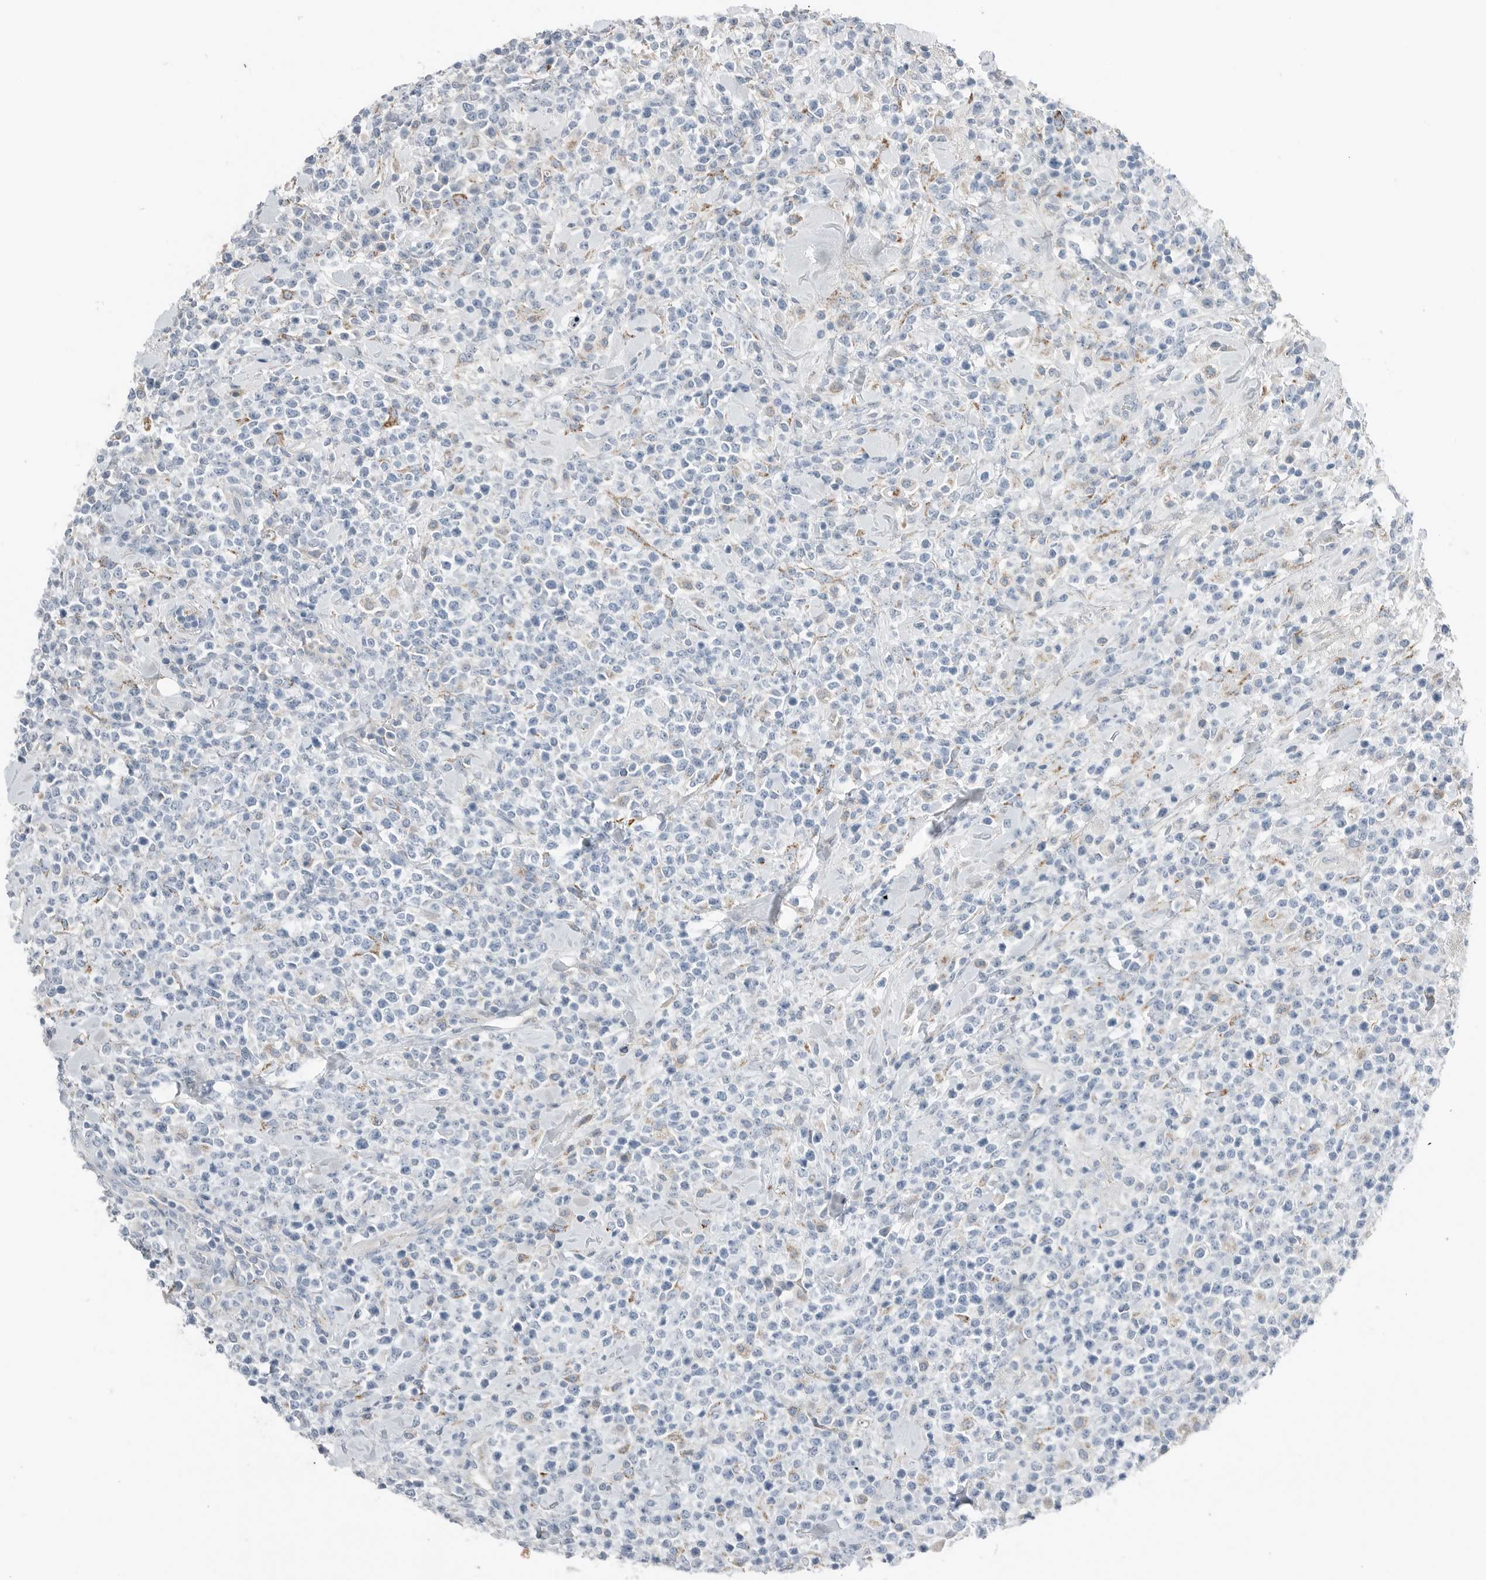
{"staining": {"intensity": "negative", "quantity": "none", "location": "none"}, "tissue": "lymphoma", "cell_type": "Tumor cells", "image_type": "cancer", "snomed": [{"axis": "morphology", "description": "Malignant lymphoma, non-Hodgkin's type, High grade"}, {"axis": "topography", "description": "Colon"}], "caption": "This image is of lymphoma stained with immunohistochemistry to label a protein in brown with the nuclei are counter-stained blue. There is no expression in tumor cells.", "gene": "SERPINB7", "patient": {"sex": "female", "age": 53}}